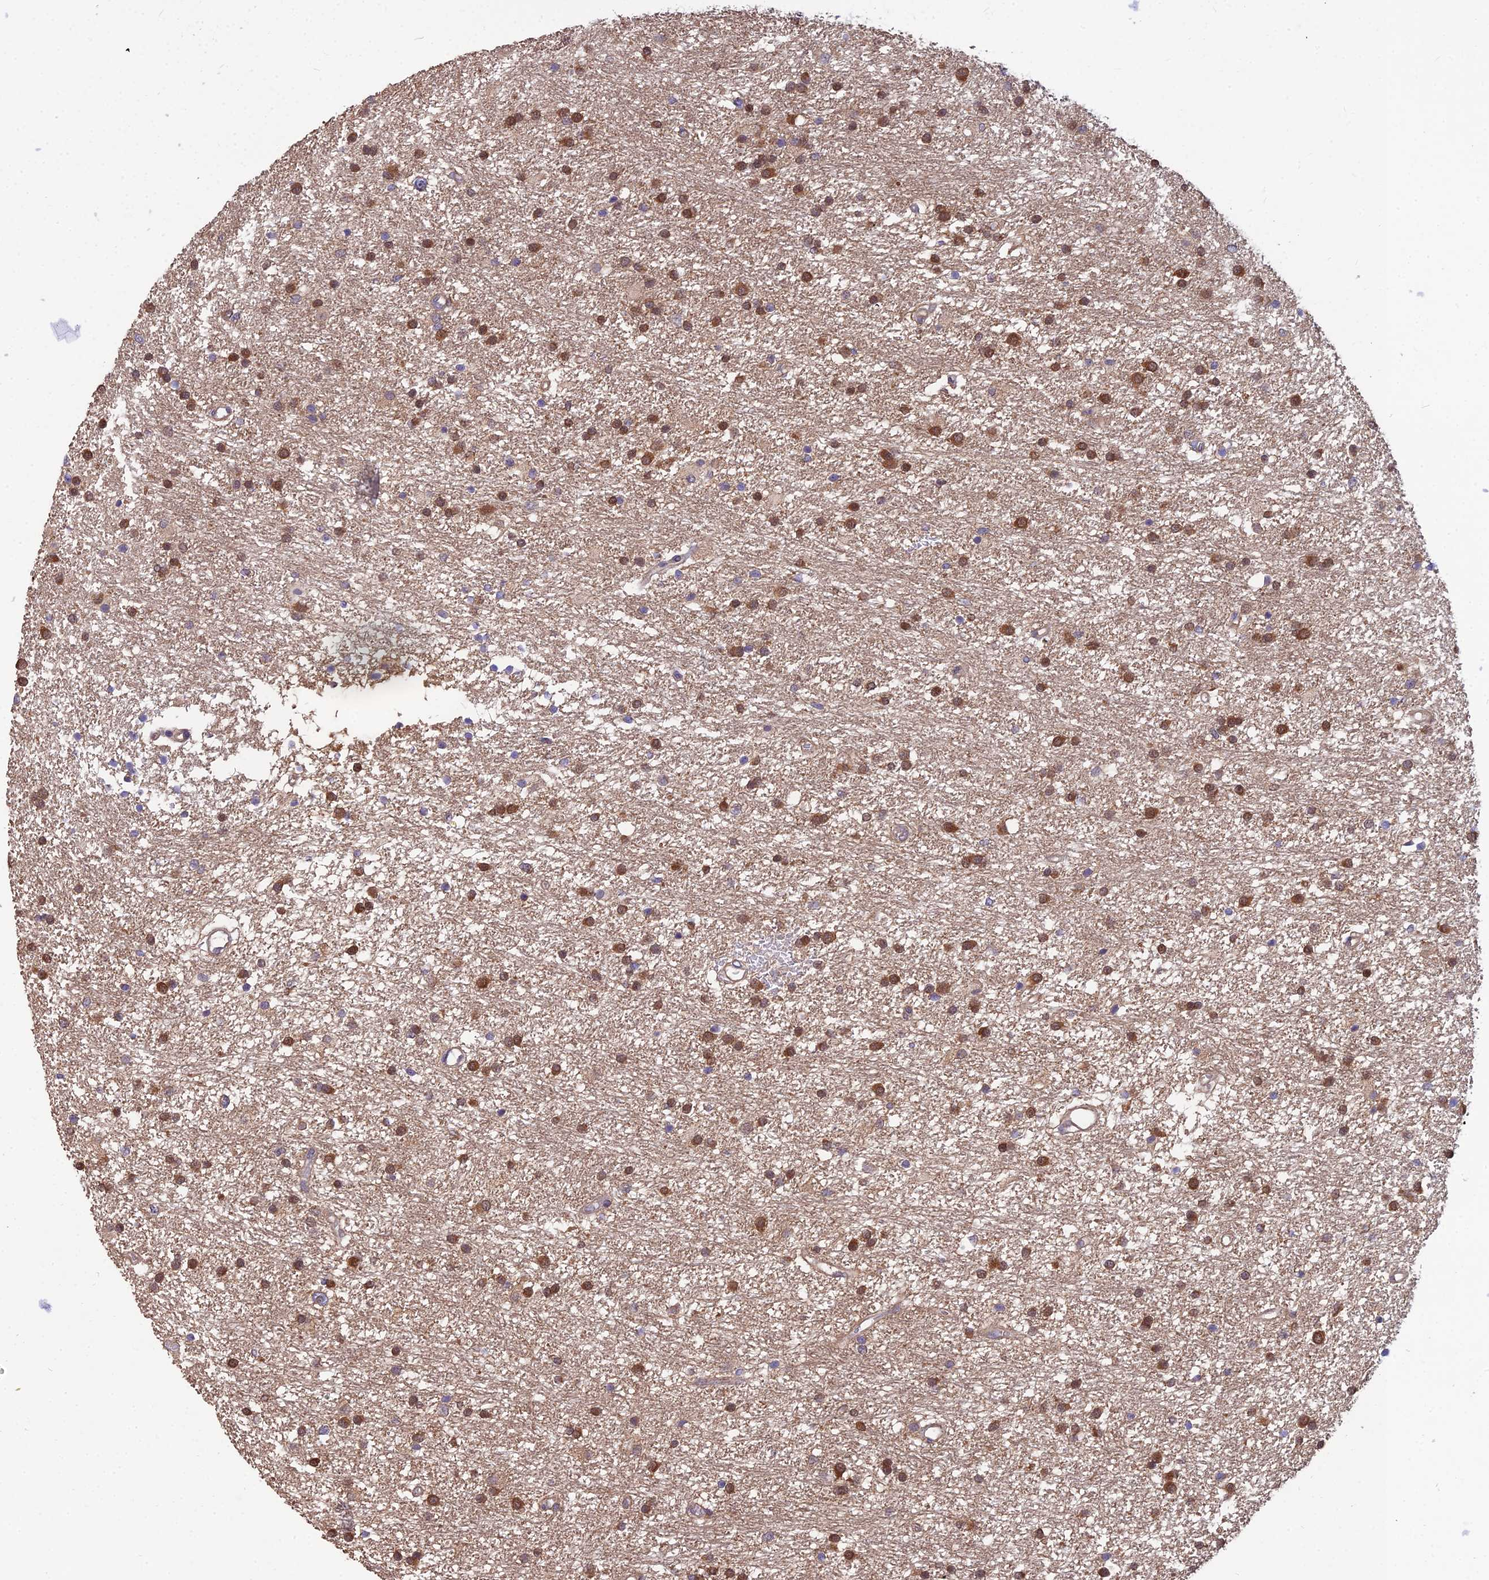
{"staining": {"intensity": "moderate", "quantity": "25%-75%", "location": "cytoplasmic/membranous"}, "tissue": "glioma", "cell_type": "Tumor cells", "image_type": "cancer", "snomed": [{"axis": "morphology", "description": "Glioma, malignant, High grade"}, {"axis": "topography", "description": "Brain"}], "caption": "Immunohistochemical staining of malignant glioma (high-grade) shows medium levels of moderate cytoplasmic/membranous positivity in about 25%-75% of tumor cells.", "gene": "MVD", "patient": {"sex": "male", "age": 77}}